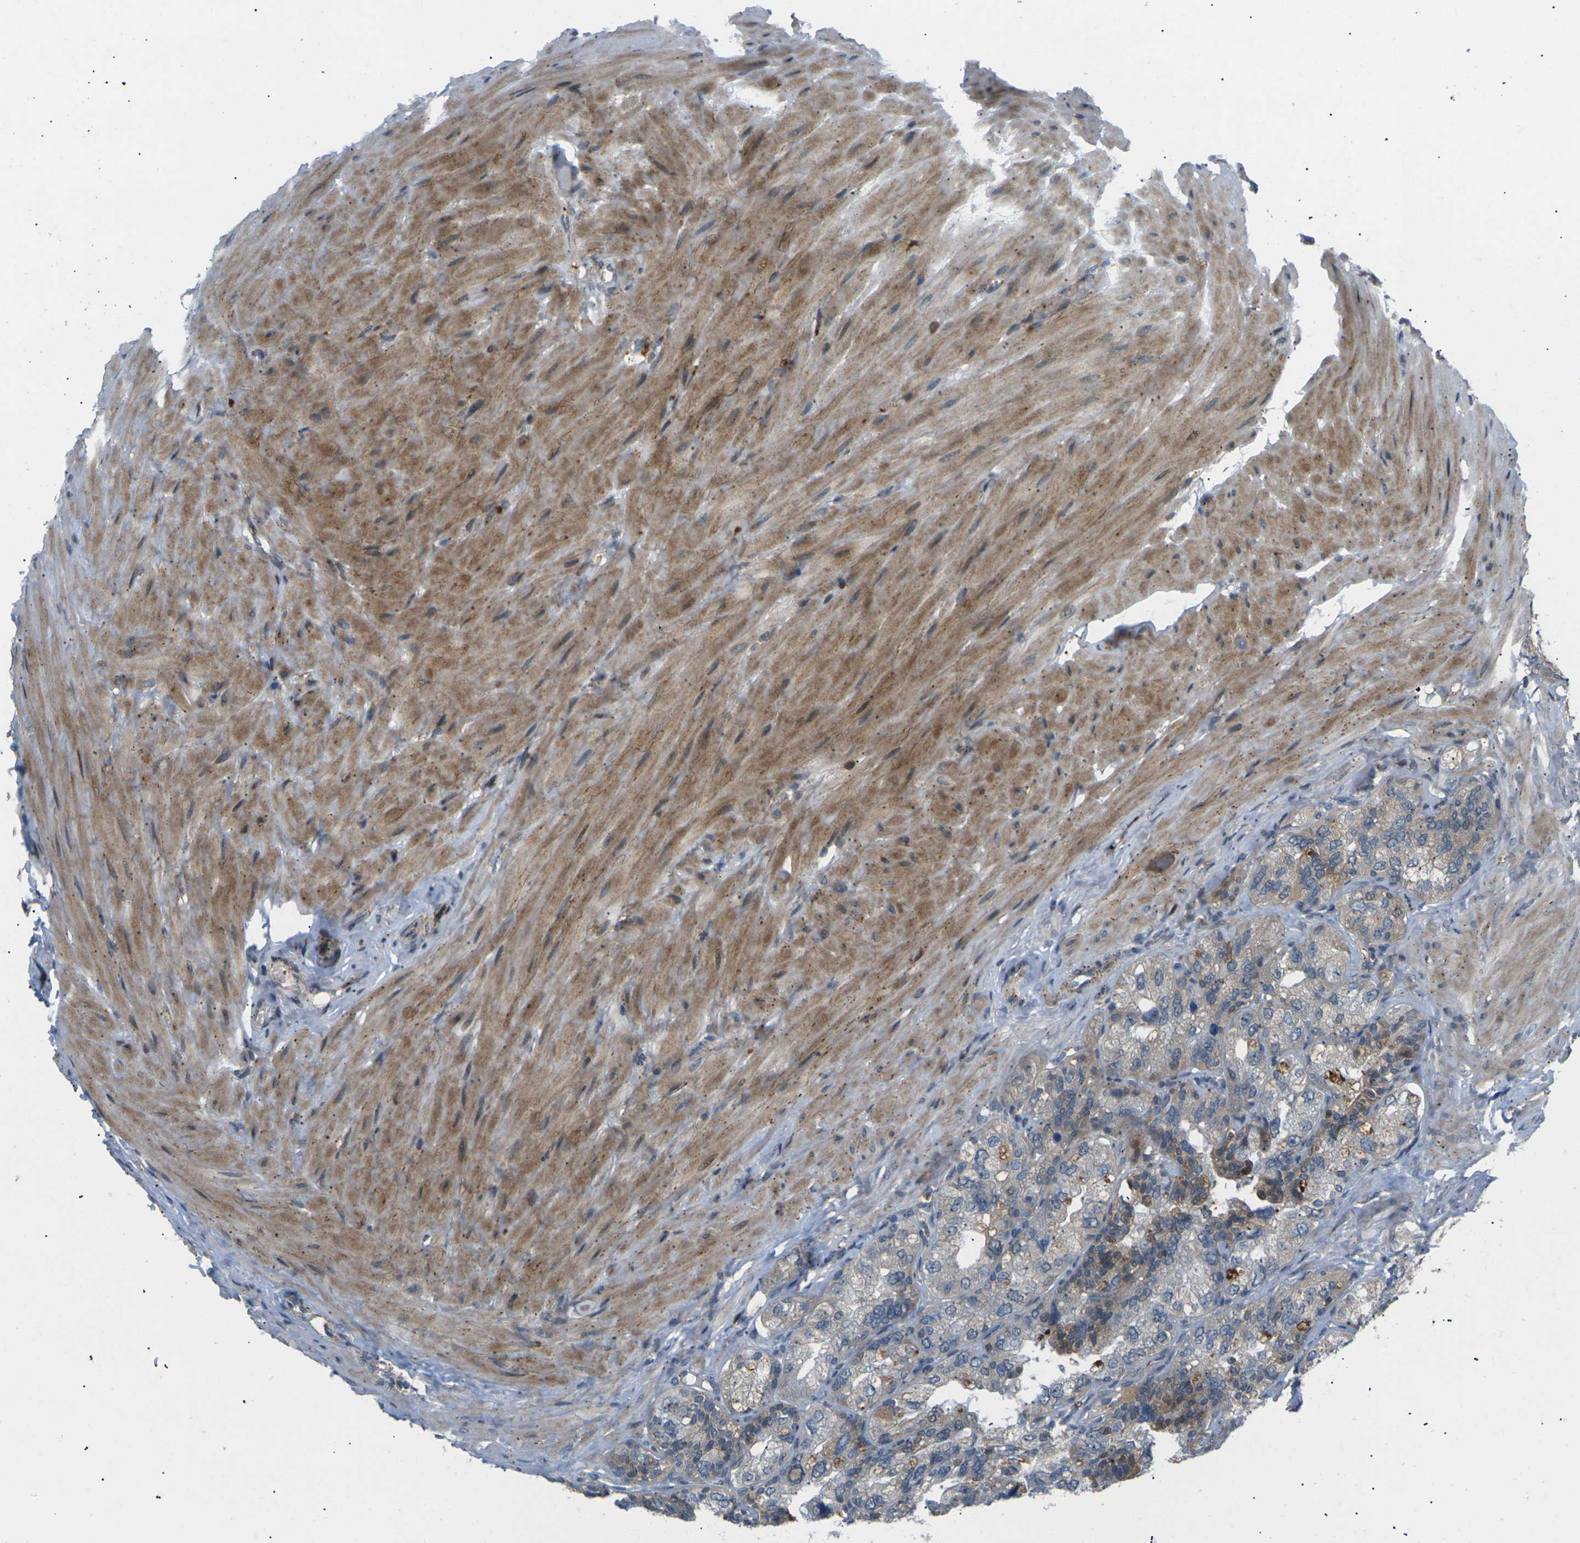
{"staining": {"intensity": "moderate", "quantity": "<25%", "location": "cytoplasmic/membranous"}, "tissue": "seminal vesicle", "cell_type": "Glandular cells", "image_type": "normal", "snomed": [{"axis": "morphology", "description": "Normal tissue, NOS"}, {"axis": "topography", "description": "Seminal veicle"}], "caption": "Approximately <25% of glandular cells in normal human seminal vesicle demonstrate moderate cytoplasmic/membranous protein positivity as visualized by brown immunohistochemical staining.", "gene": "RPS6KA3", "patient": {"sex": "male", "age": 68}}